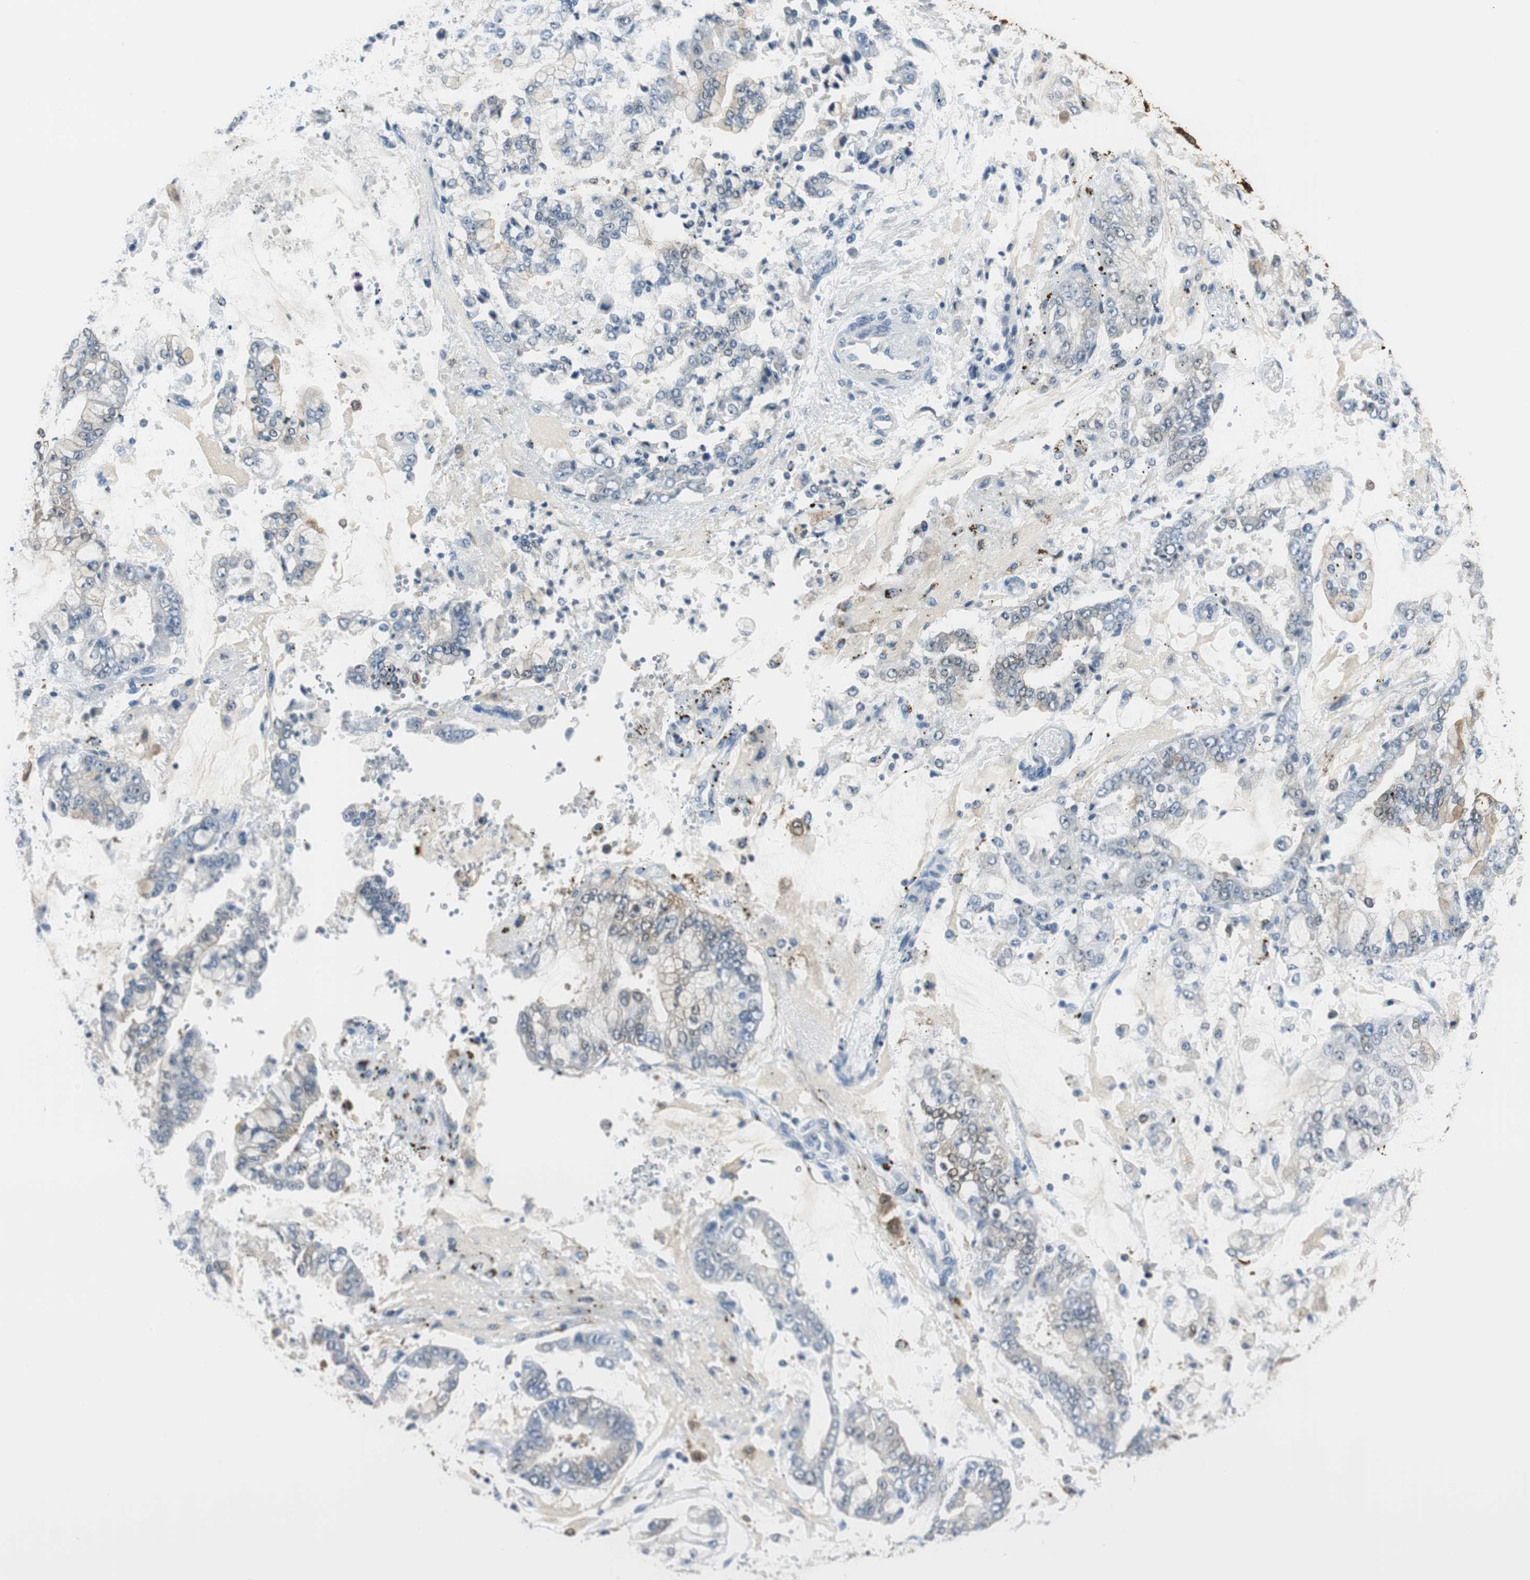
{"staining": {"intensity": "weak", "quantity": "<25%", "location": "cytoplasmic/membranous"}, "tissue": "stomach cancer", "cell_type": "Tumor cells", "image_type": "cancer", "snomed": [{"axis": "morphology", "description": "Adenocarcinoma, NOS"}, {"axis": "topography", "description": "Stomach"}], "caption": "Tumor cells are negative for brown protein staining in stomach cancer (adenocarcinoma). (Stains: DAB immunohistochemistry with hematoxylin counter stain, Microscopy: brightfield microscopy at high magnification).", "gene": "MSTO1", "patient": {"sex": "male", "age": 76}}